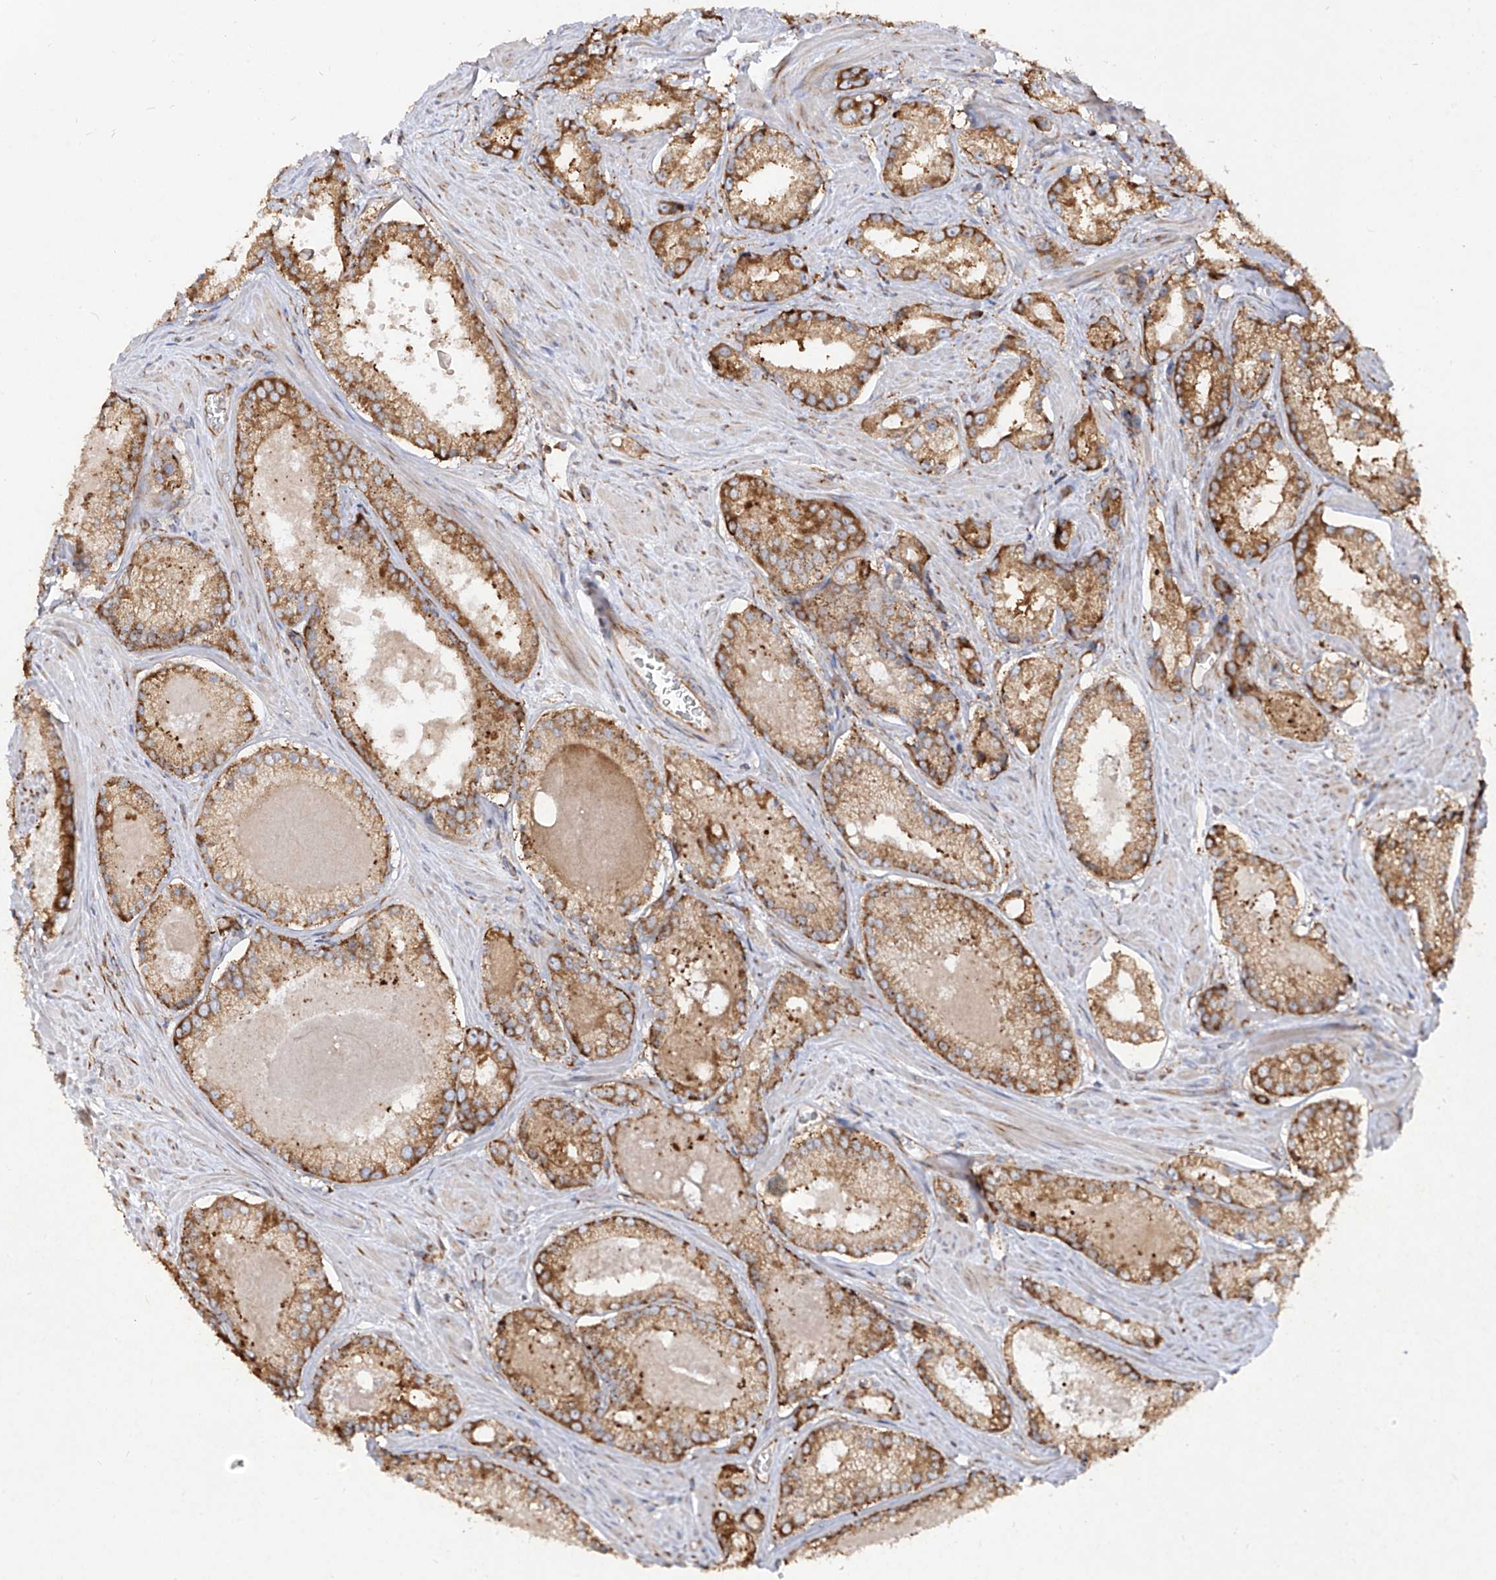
{"staining": {"intensity": "moderate", "quantity": ">75%", "location": "cytoplasmic/membranous"}, "tissue": "prostate cancer", "cell_type": "Tumor cells", "image_type": "cancer", "snomed": [{"axis": "morphology", "description": "Adenocarcinoma, Low grade"}, {"axis": "topography", "description": "Prostate"}], "caption": "Immunohistochemistry (IHC) histopathology image of neoplastic tissue: human prostate cancer (adenocarcinoma (low-grade)) stained using immunohistochemistry (IHC) exhibits medium levels of moderate protein expression localized specifically in the cytoplasmic/membranous of tumor cells, appearing as a cytoplasmic/membranous brown color.", "gene": "RPS25", "patient": {"sex": "male", "age": 54}}